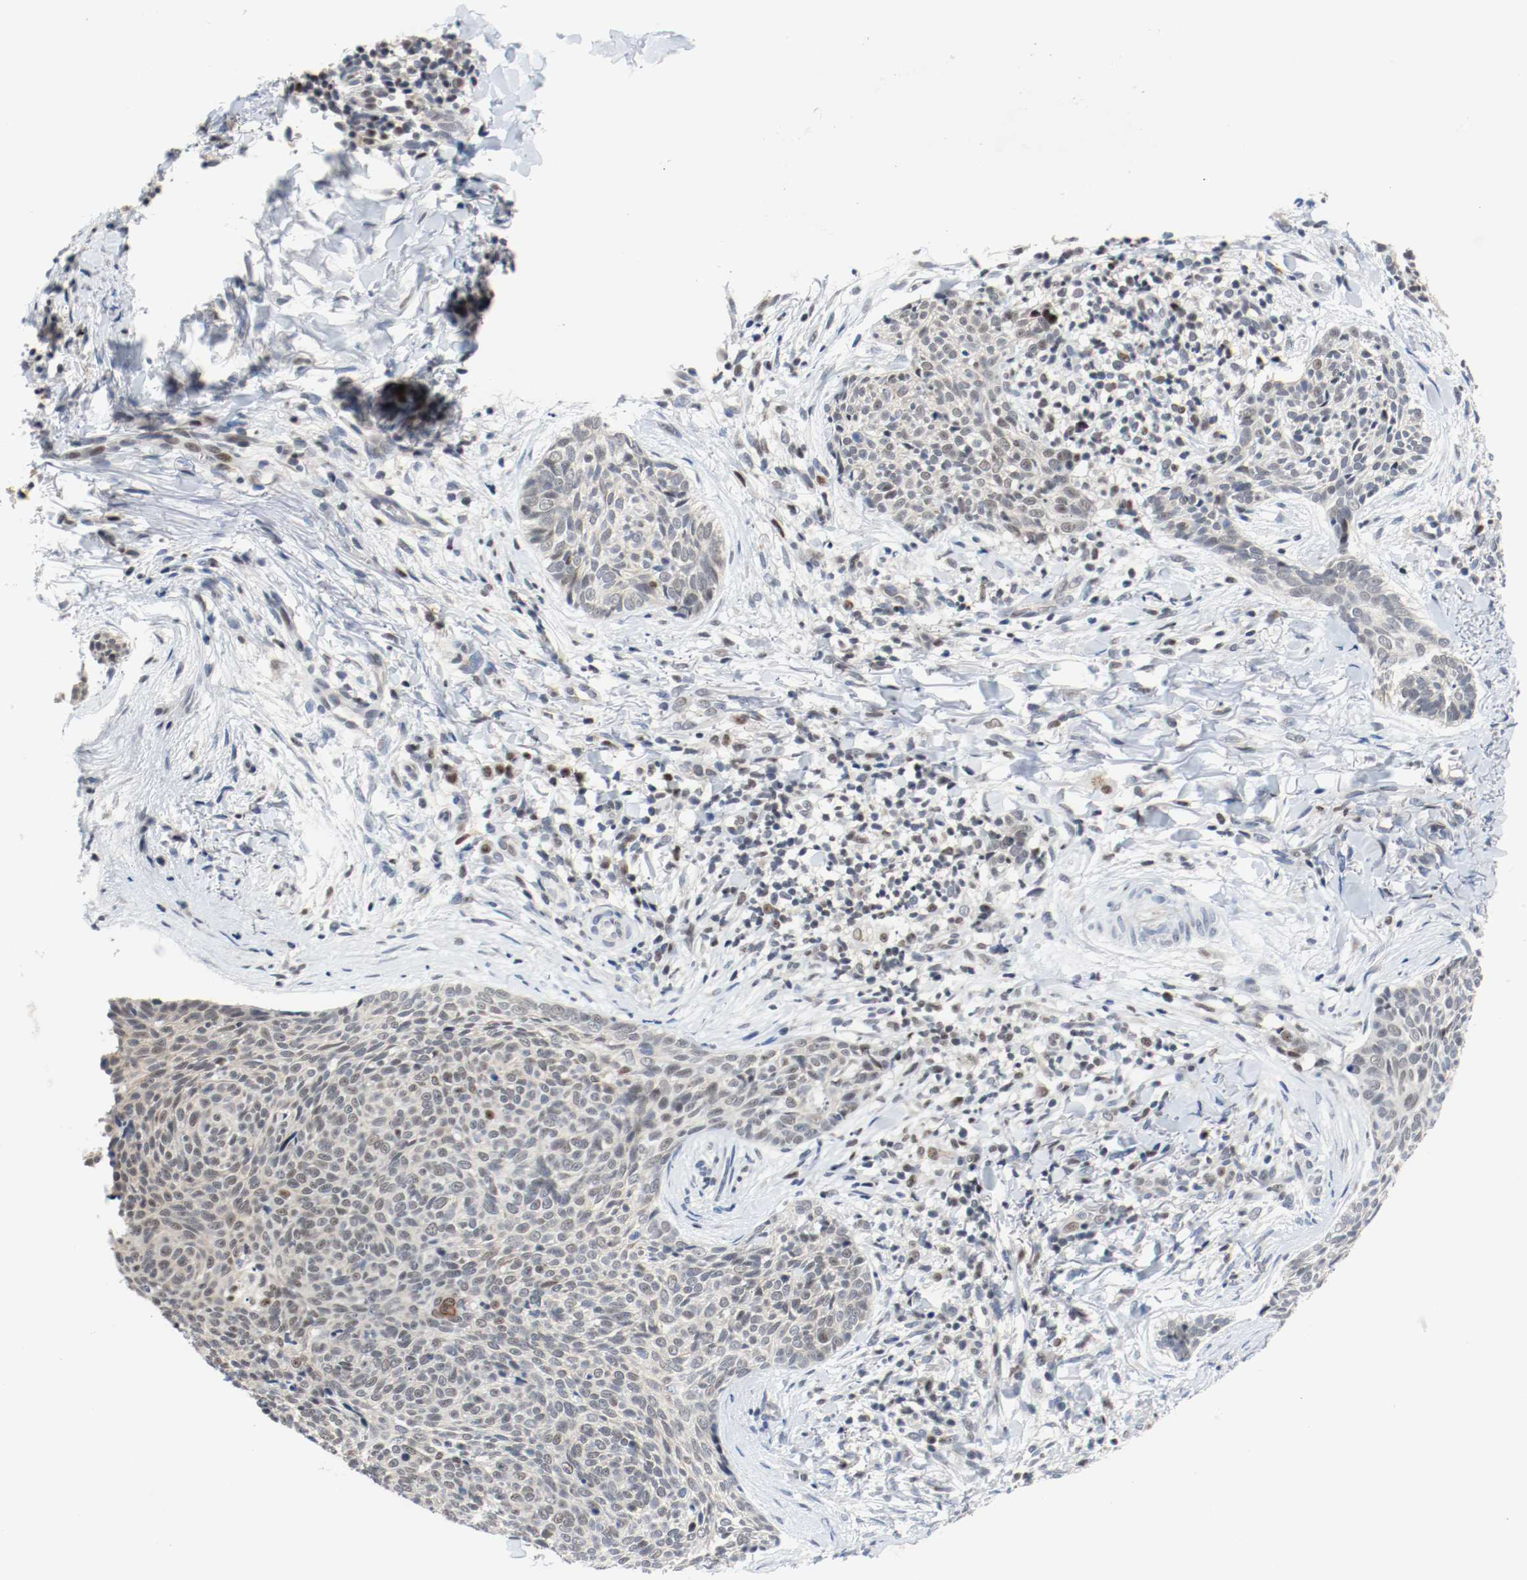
{"staining": {"intensity": "weak", "quantity": "<25%", "location": "cytoplasmic/membranous,nuclear"}, "tissue": "skin cancer", "cell_type": "Tumor cells", "image_type": "cancer", "snomed": [{"axis": "morphology", "description": "Normal tissue, NOS"}, {"axis": "morphology", "description": "Basal cell carcinoma"}, {"axis": "topography", "description": "Skin"}], "caption": "The histopathology image exhibits no significant staining in tumor cells of basal cell carcinoma (skin).", "gene": "ASH1L", "patient": {"sex": "female", "age": 57}}